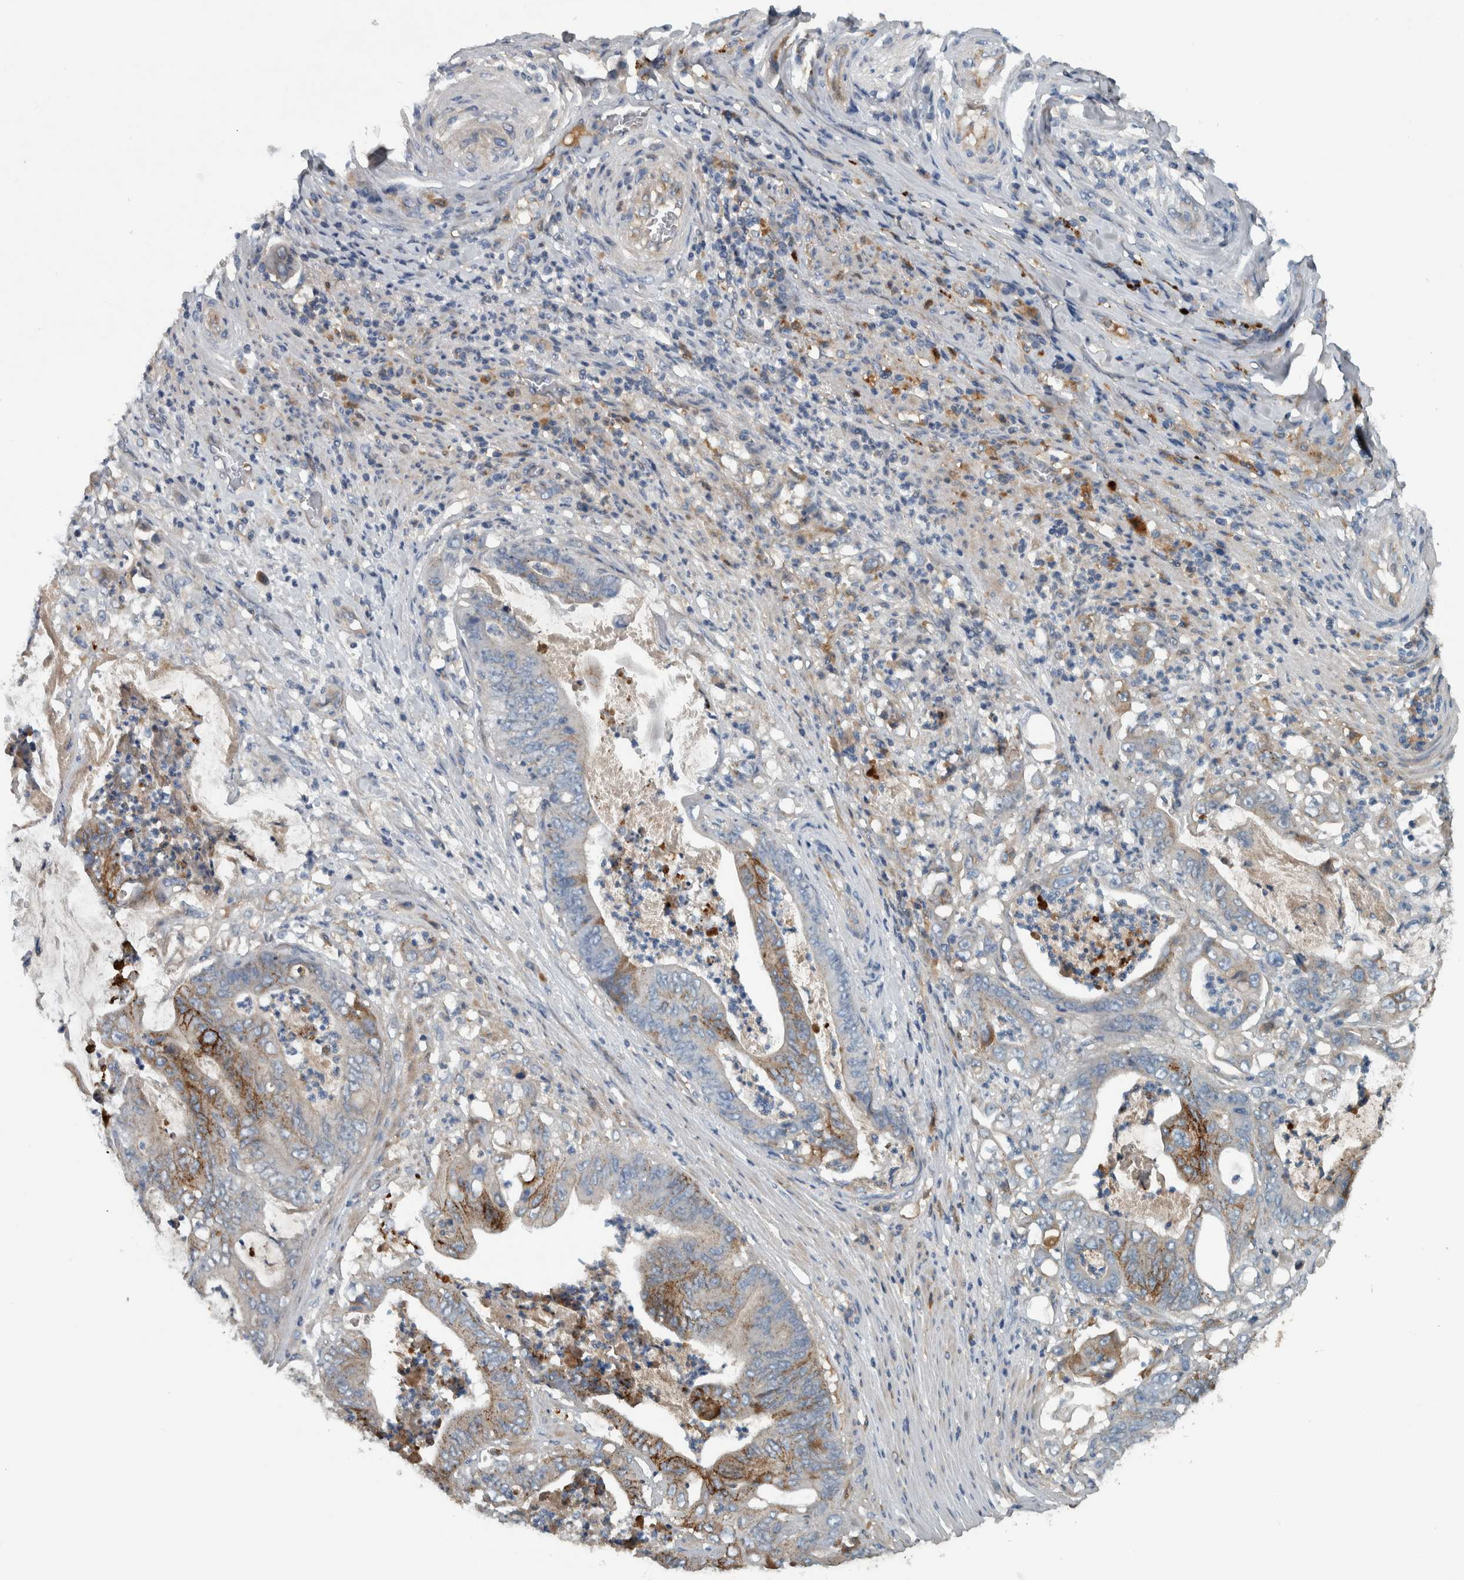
{"staining": {"intensity": "strong", "quantity": "<25%", "location": "cytoplasmic/membranous"}, "tissue": "stomach cancer", "cell_type": "Tumor cells", "image_type": "cancer", "snomed": [{"axis": "morphology", "description": "Adenocarcinoma, NOS"}, {"axis": "topography", "description": "Stomach"}], "caption": "The micrograph demonstrates staining of stomach cancer, revealing strong cytoplasmic/membranous protein staining (brown color) within tumor cells.", "gene": "SERPINC1", "patient": {"sex": "female", "age": 73}}